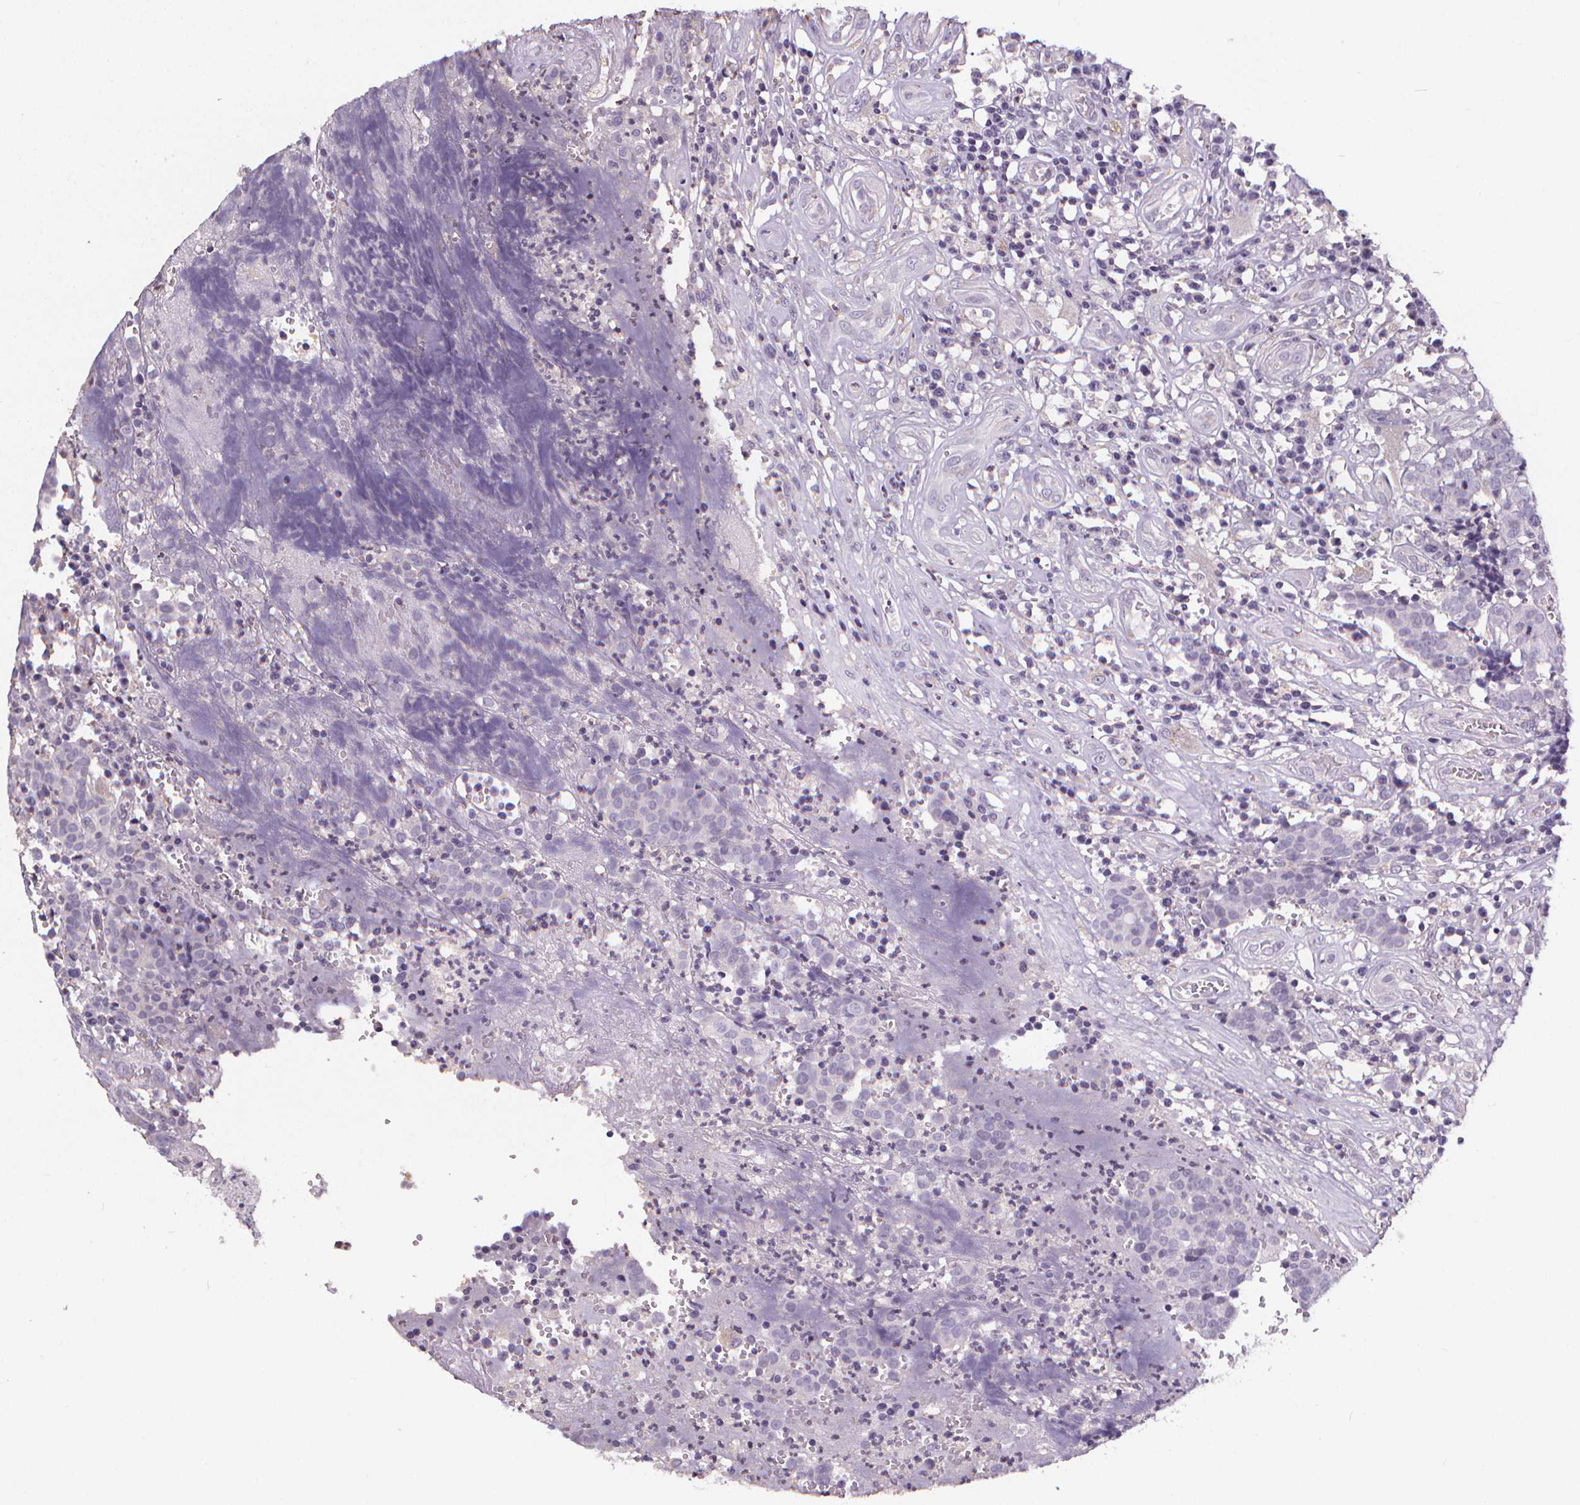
{"staining": {"intensity": "negative", "quantity": "none", "location": "none"}, "tissue": "prostate cancer", "cell_type": "Tumor cells", "image_type": "cancer", "snomed": [{"axis": "morphology", "description": "Adenocarcinoma, High grade"}, {"axis": "topography", "description": "Prostate and seminal vesicle, NOS"}], "caption": "The image shows no staining of tumor cells in prostate cancer (high-grade adenocarcinoma).", "gene": "ATP6V1D", "patient": {"sex": "male", "age": 60}}